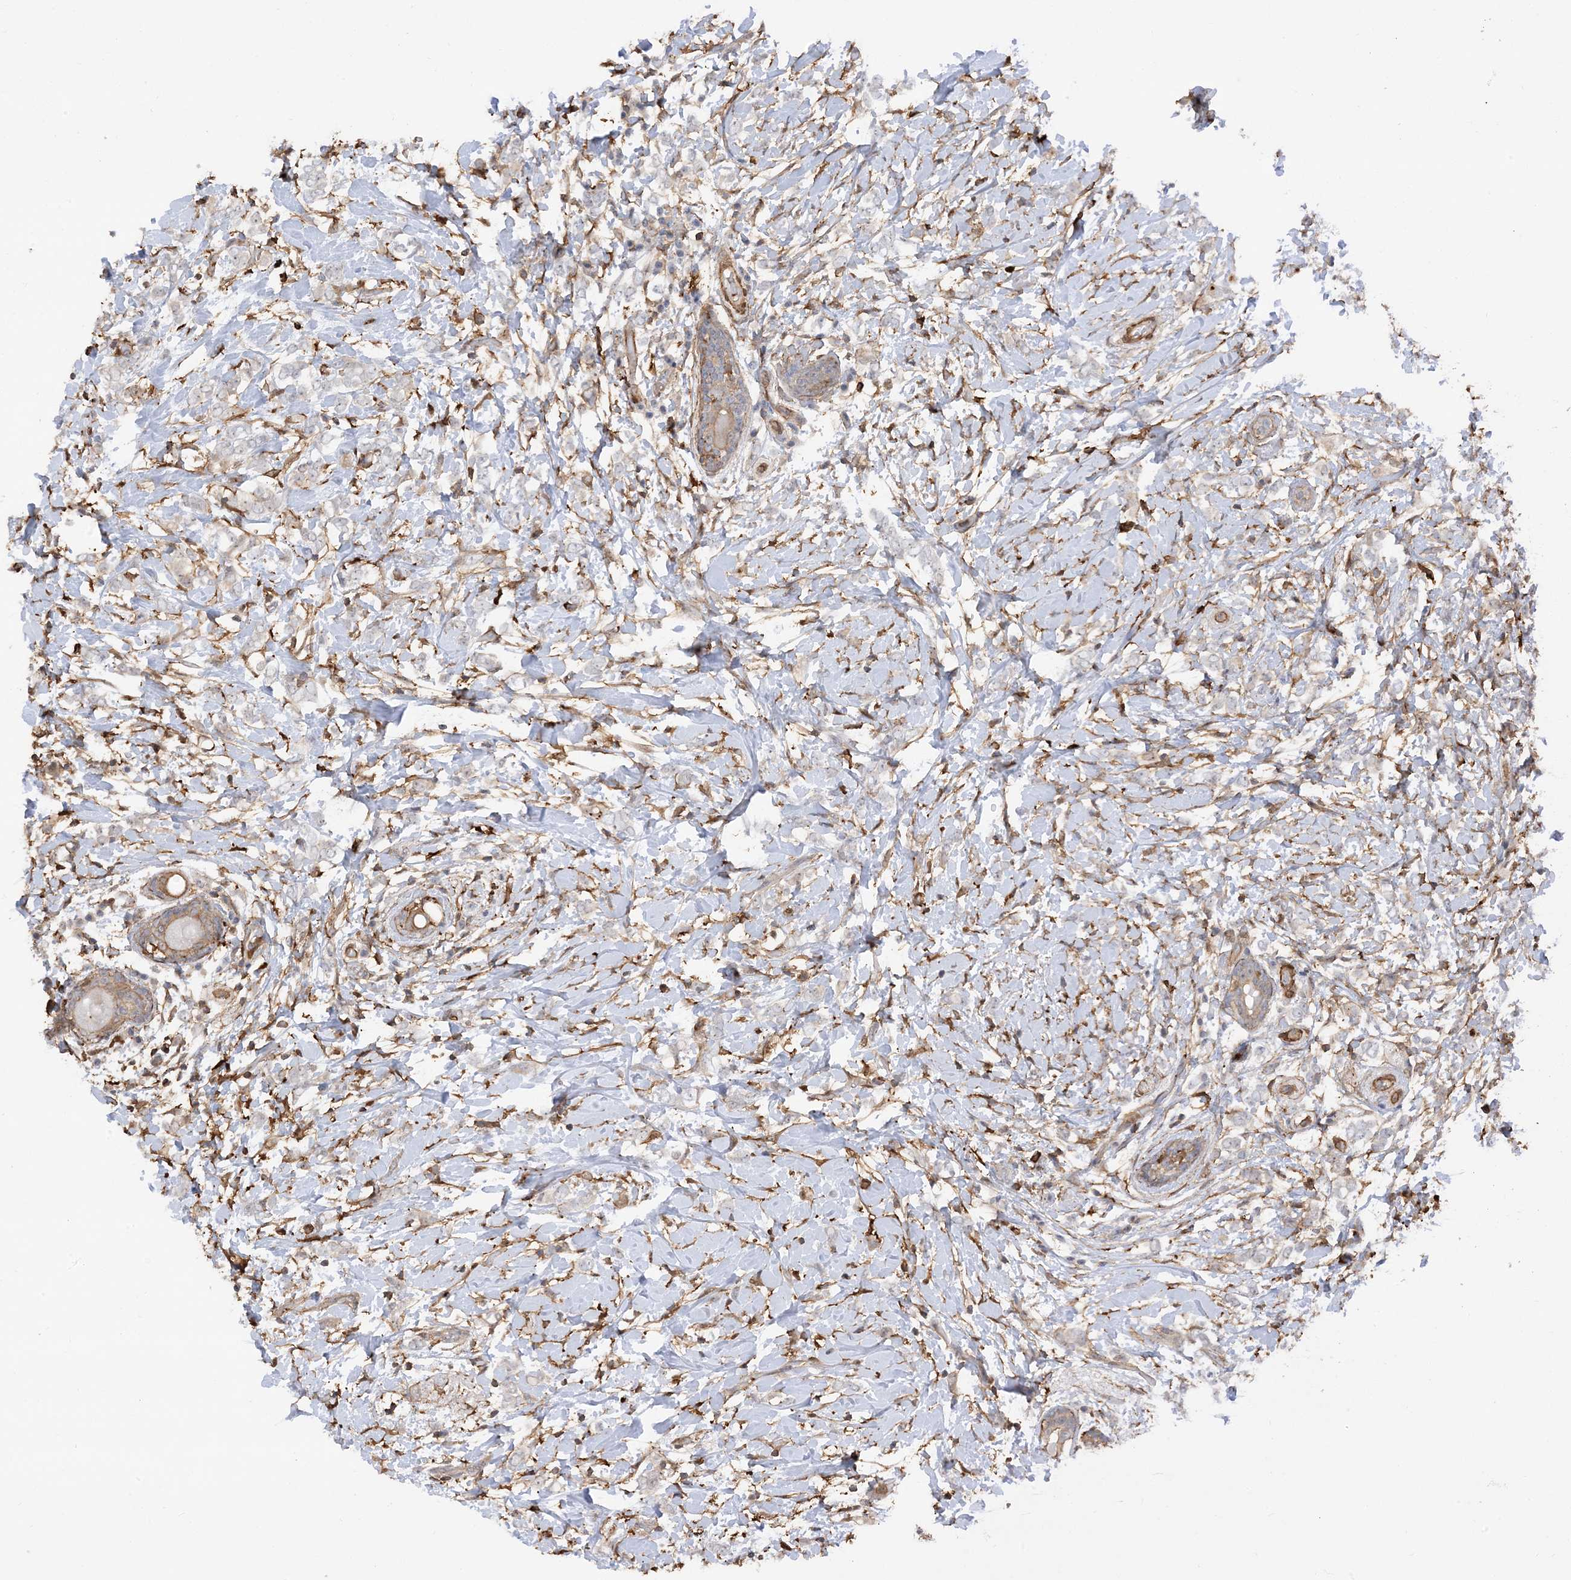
{"staining": {"intensity": "negative", "quantity": "none", "location": "none"}, "tissue": "breast cancer", "cell_type": "Tumor cells", "image_type": "cancer", "snomed": [{"axis": "morphology", "description": "Normal tissue, NOS"}, {"axis": "morphology", "description": "Lobular carcinoma"}, {"axis": "topography", "description": "Breast"}], "caption": "High power microscopy photomicrograph of an IHC photomicrograph of breast cancer, revealing no significant expression in tumor cells. Brightfield microscopy of immunohistochemistry (IHC) stained with DAB (brown) and hematoxylin (blue), captured at high magnification.", "gene": "PHACTR2", "patient": {"sex": "female", "age": 47}}